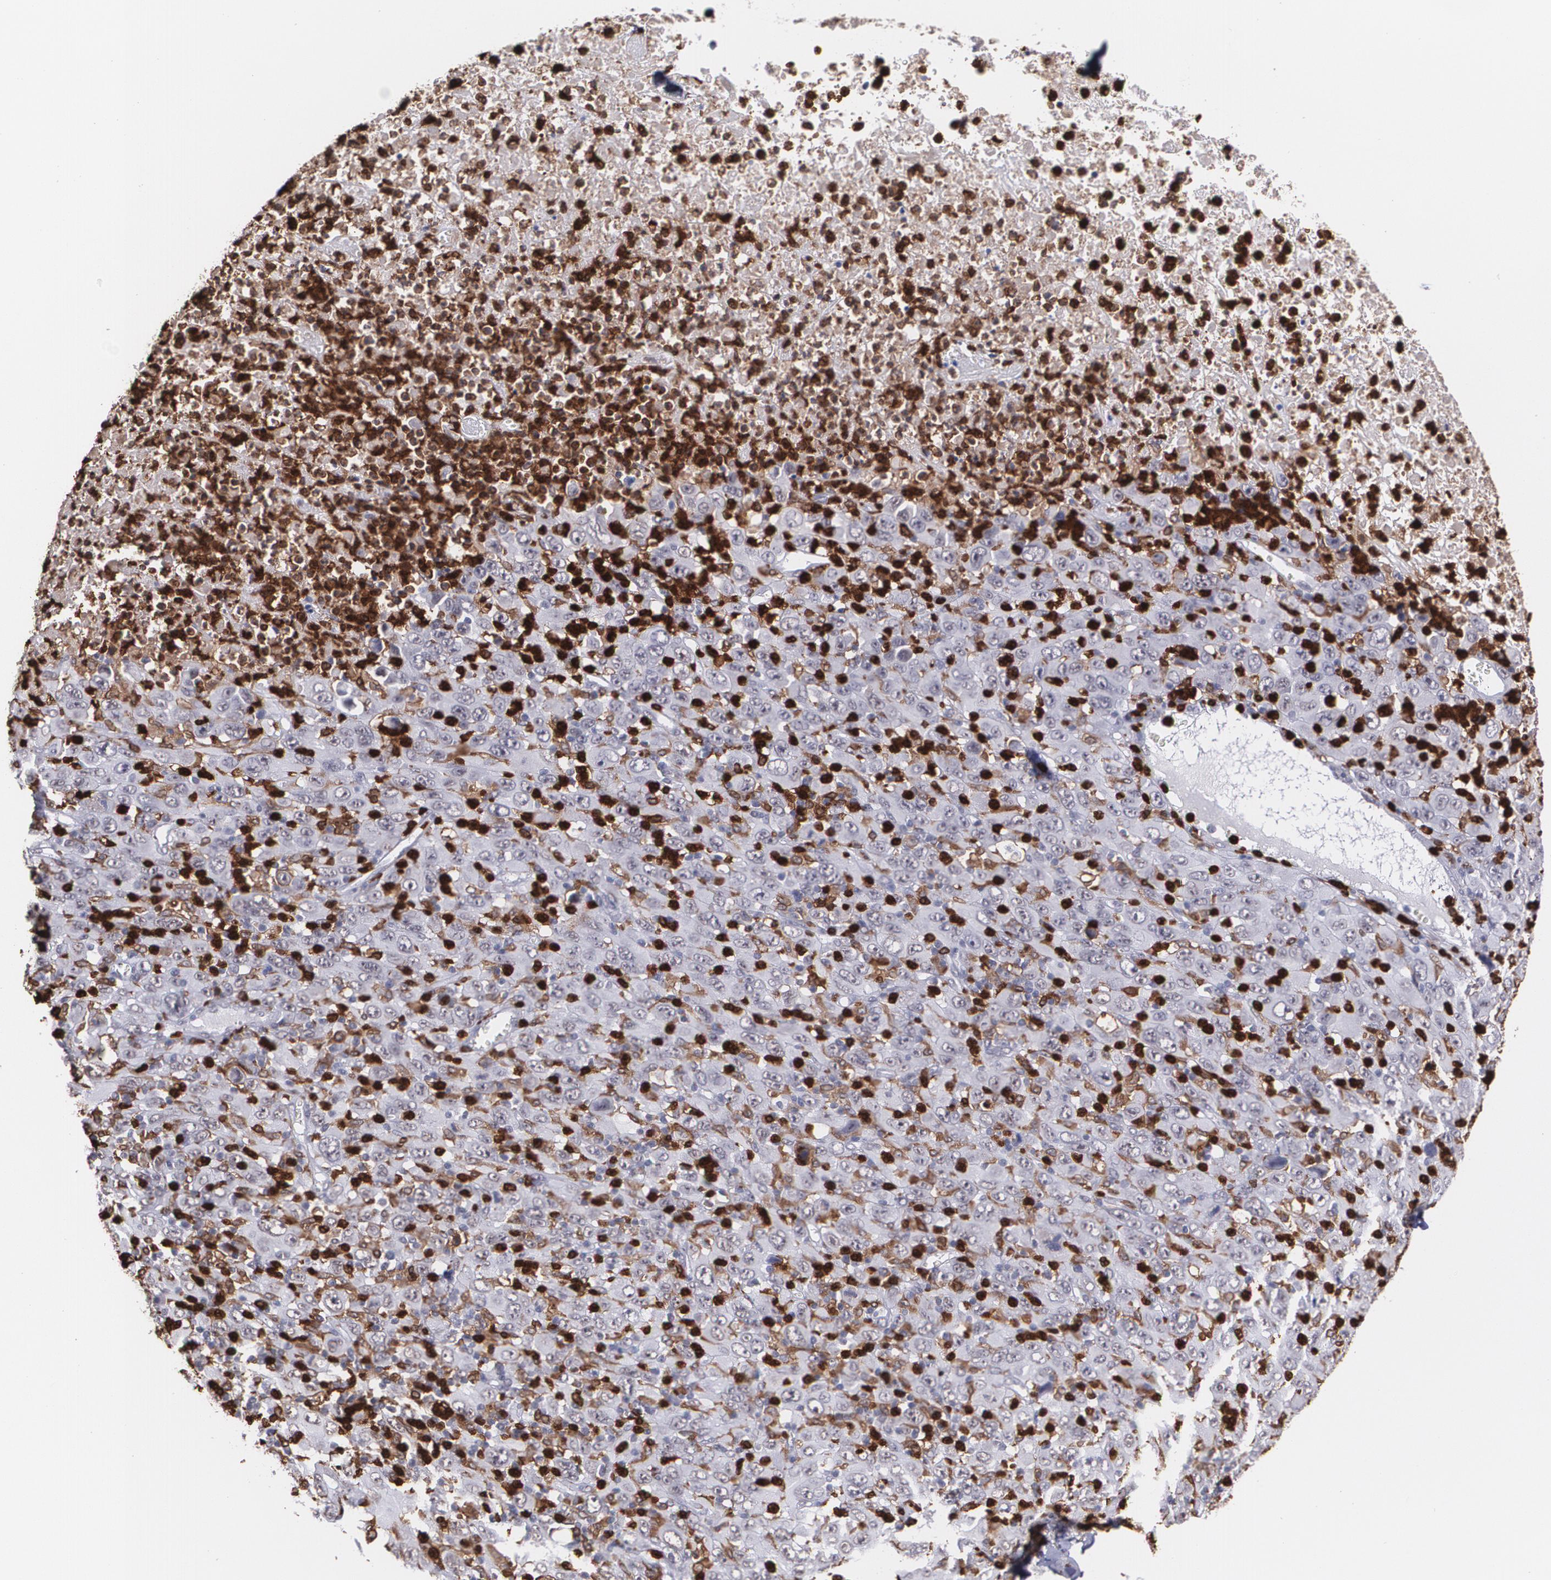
{"staining": {"intensity": "negative", "quantity": "none", "location": "none"}, "tissue": "melanoma", "cell_type": "Tumor cells", "image_type": "cancer", "snomed": [{"axis": "morphology", "description": "Malignant melanoma, Metastatic site"}, {"axis": "topography", "description": "Skin"}], "caption": "Immunohistochemistry (IHC) image of human melanoma stained for a protein (brown), which demonstrates no positivity in tumor cells.", "gene": "NCF2", "patient": {"sex": "female", "age": 56}}